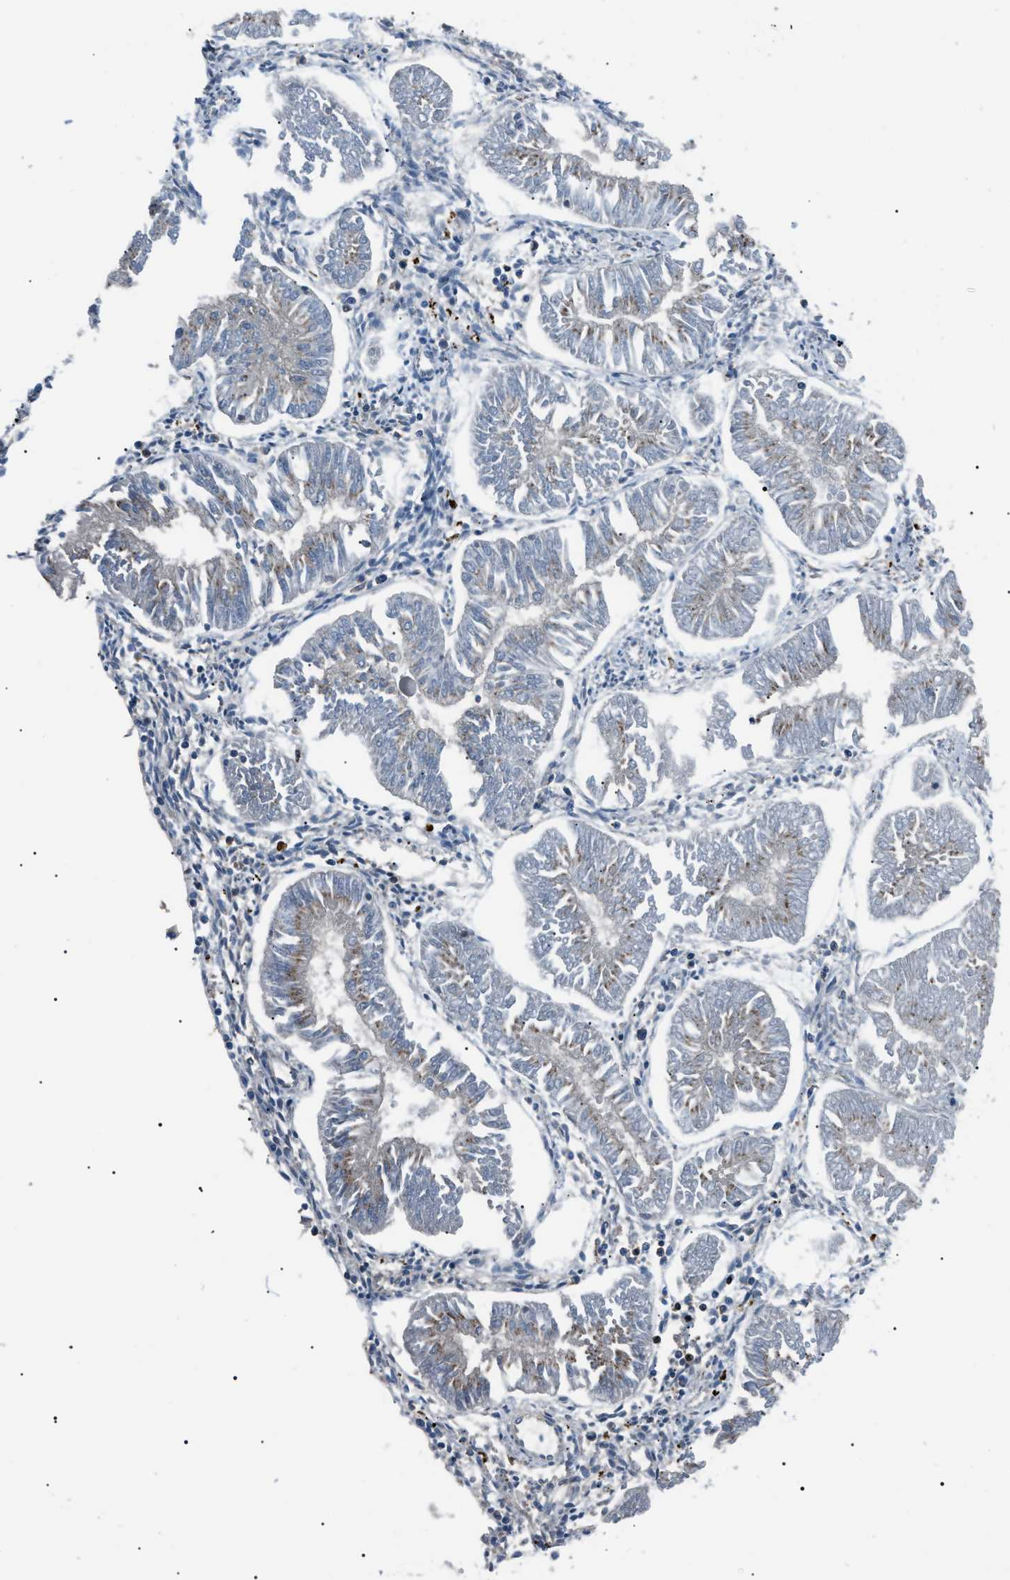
{"staining": {"intensity": "weak", "quantity": "25%-75%", "location": "cytoplasmic/membranous"}, "tissue": "endometrial cancer", "cell_type": "Tumor cells", "image_type": "cancer", "snomed": [{"axis": "morphology", "description": "Adenocarcinoma, NOS"}, {"axis": "topography", "description": "Endometrium"}], "caption": "IHC image of human endometrial adenocarcinoma stained for a protein (brown), which displays low levels of weak cytoplasmic/membranous staining in about 25%-75% of tumor cells.", "gene": "PRKX", "patient": {"sex": "female", "age": 53}}